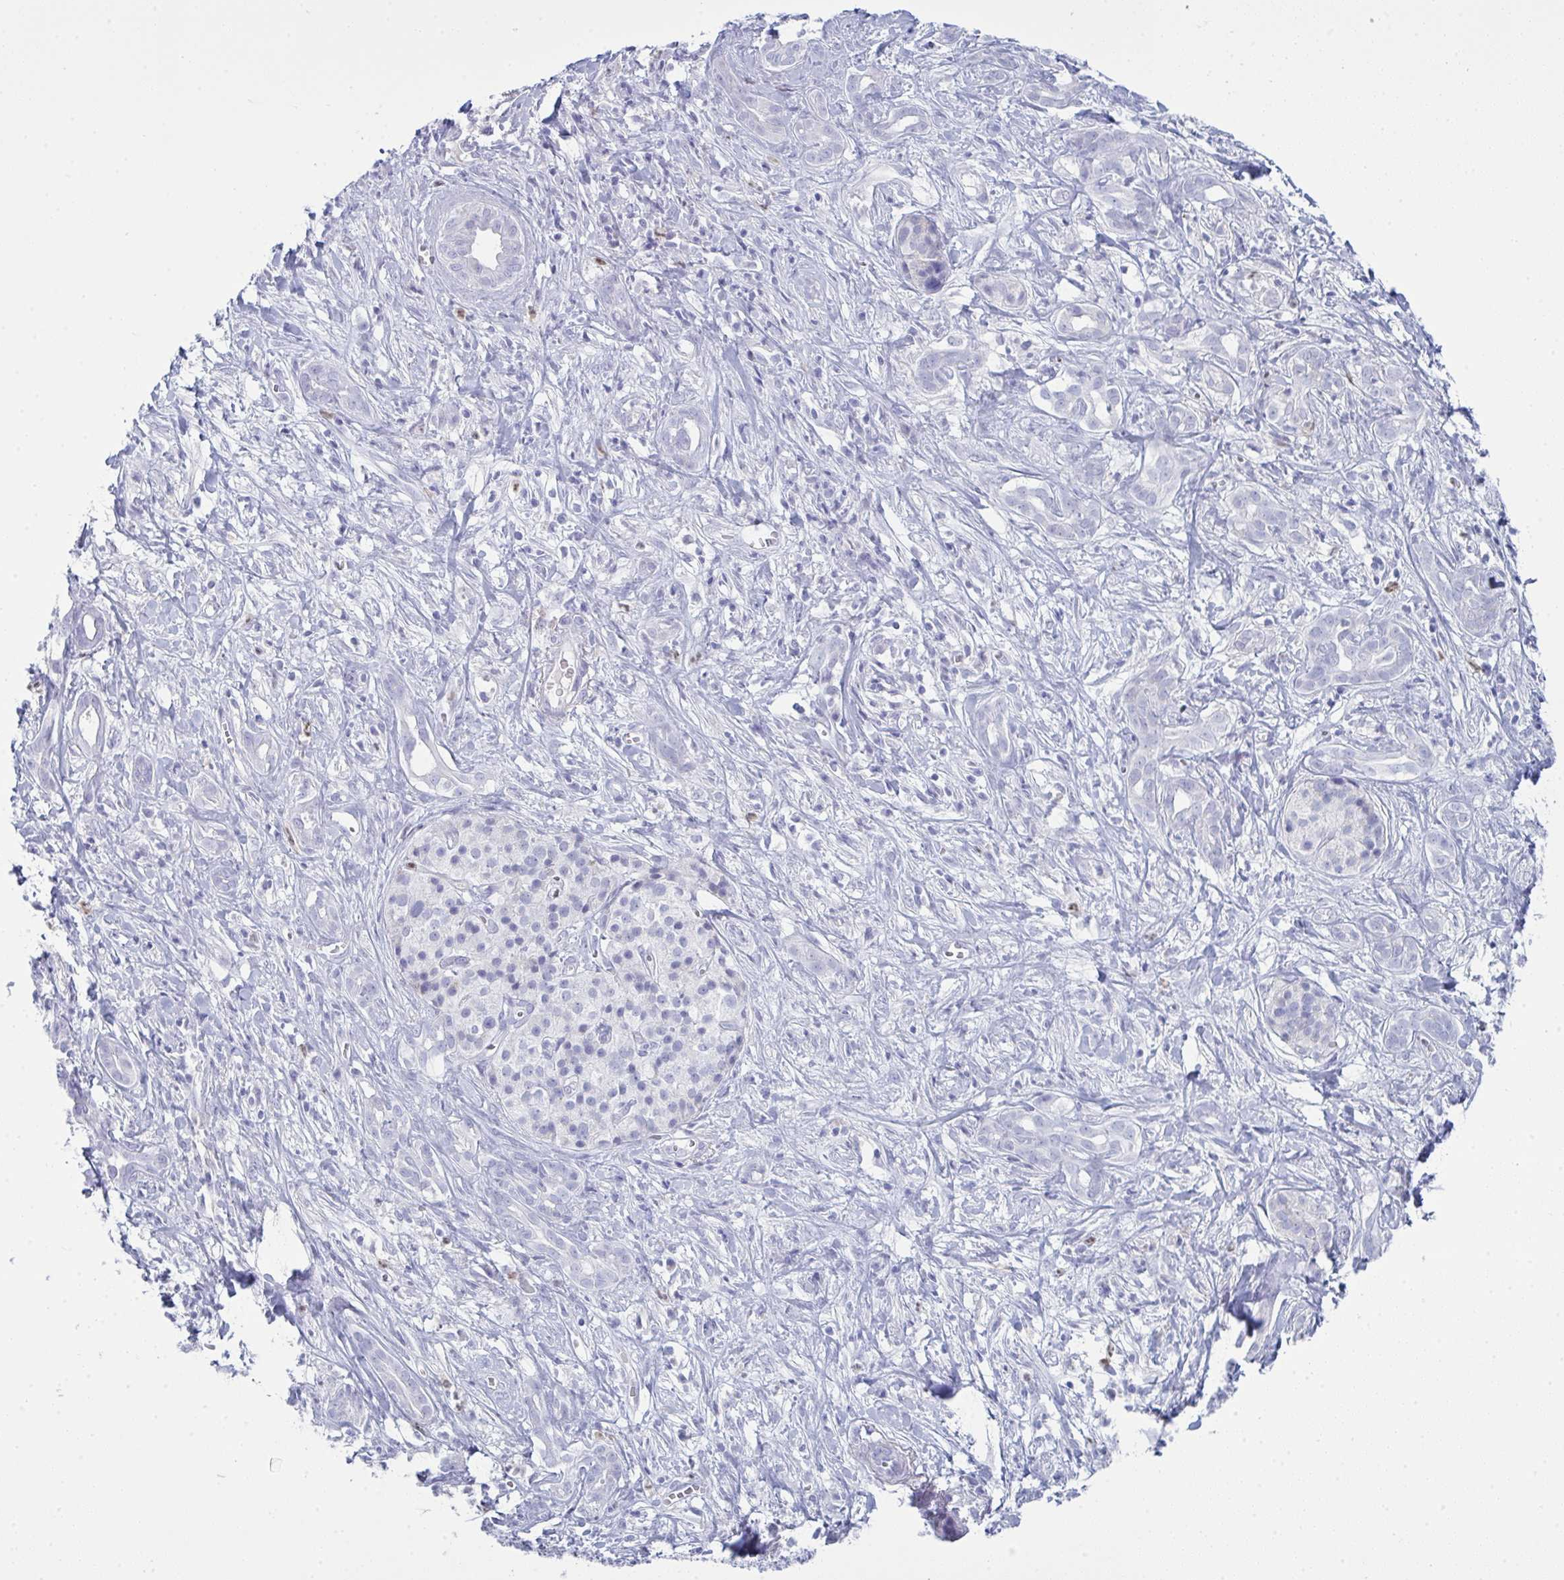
{"staining": {"intensity": "negative", "quantity": "none", "location": "none"}, "tissue": "pancreatic cancer", "cell_type": "Tumor cells", "image_type": "cancer", "snomed": [{"axis": "morphology", "description": "Adenocarcinoma, NOS"}, {"axis": "topography", "description": "Pancreas"}], "caption": "The immunohistochemistry (IHC) micrograph has no significant staining in tumor cells of pancreatic adenocarcinoma tissue.", "gene": "SERPINB10", "patient": {"sex": "male", "age": 61}}